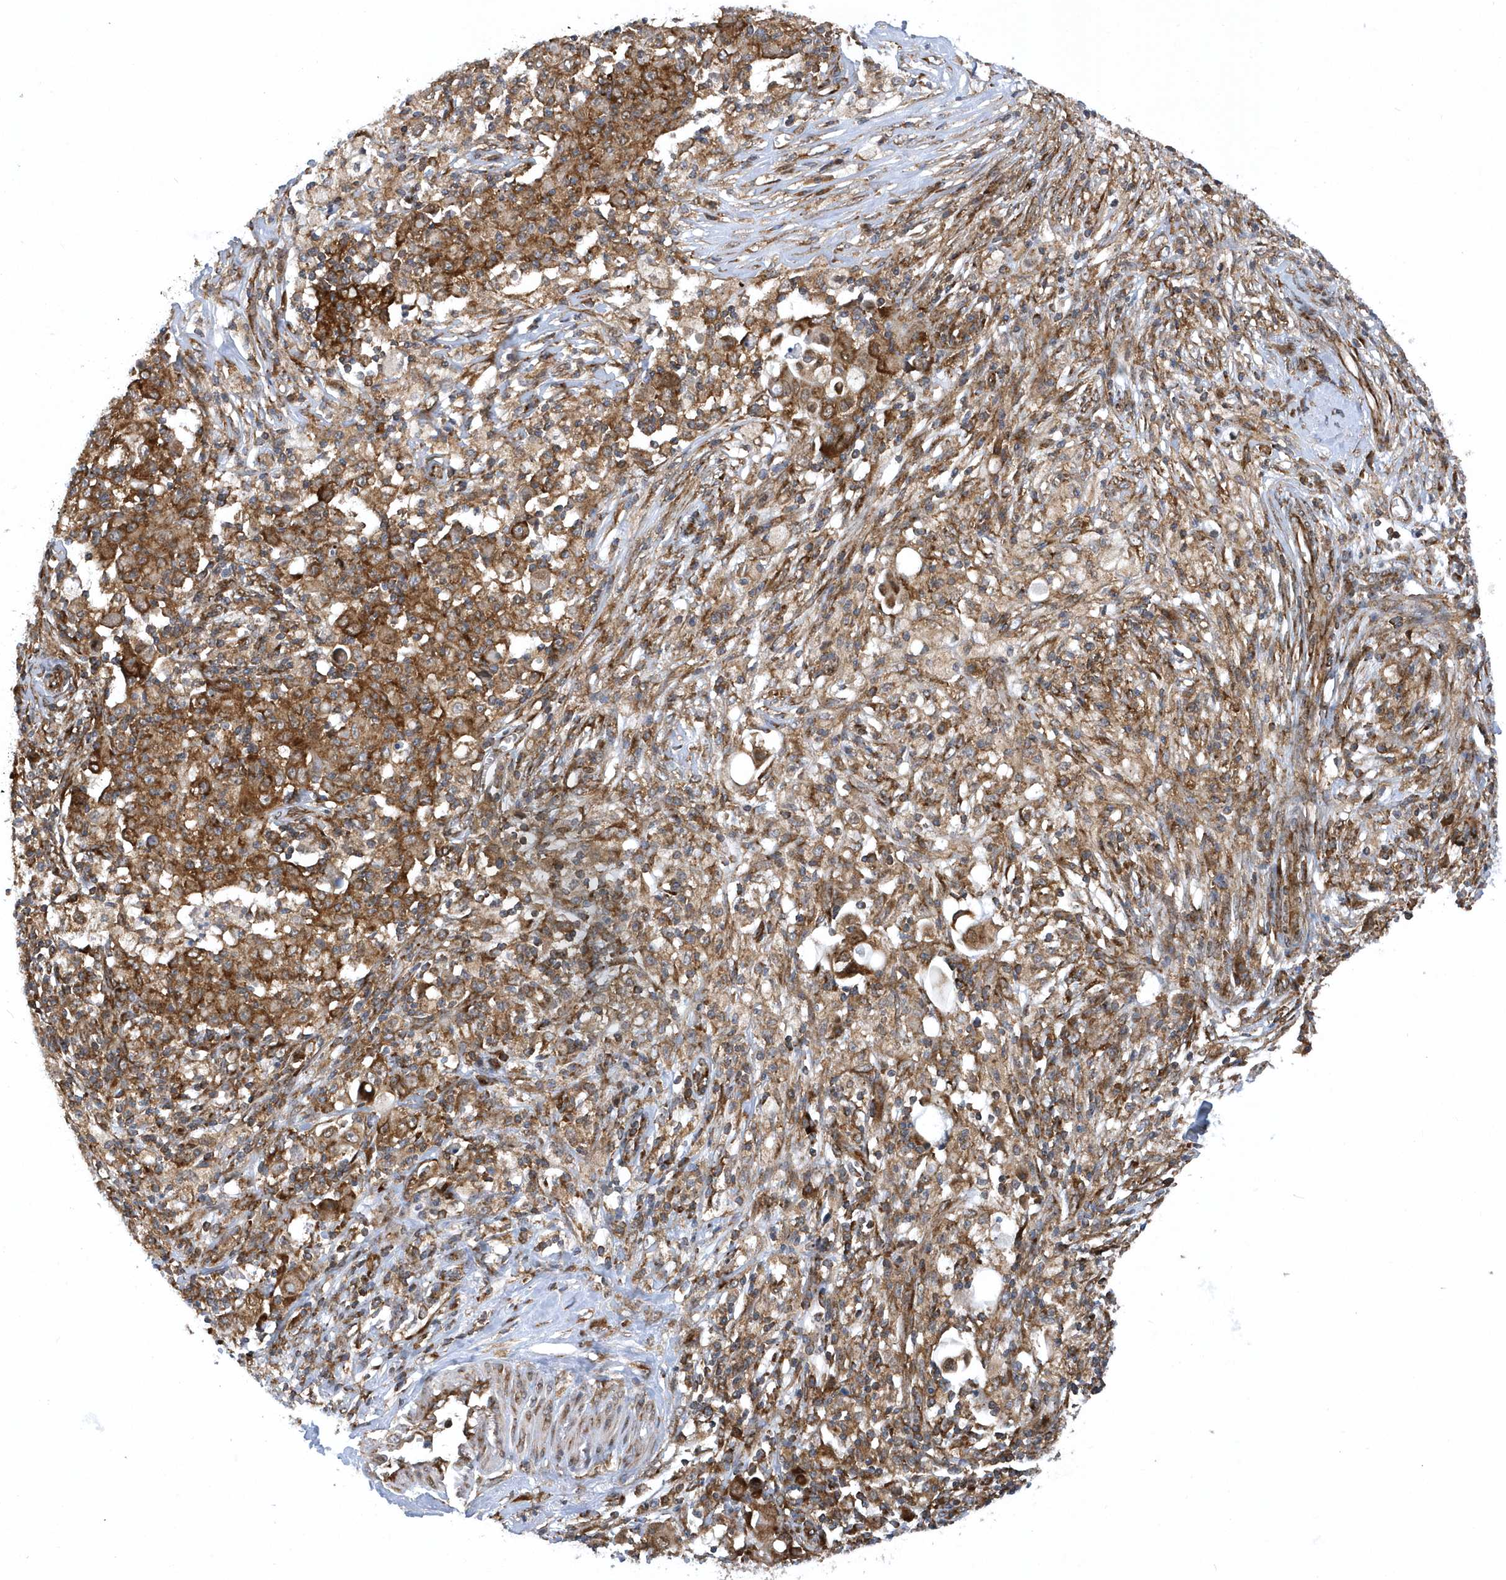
{"staining": {"intensity": "moderate", "quantity": ">75%", "location": "cytoplasmic/membranous"}, "tissue": "ovarian cancer", "cell_type": "Tumor cells", "image_type": "cancer", "snomed": [{"axis": "morphology", "description": "Carcinoma, endometroid"}, {"axis": "topography", "description": "Ovary"}], "caption": "IHC image of neoplastic tissue: ovarian cancer (endometroid carcinoma) stained using immunohistochemistry reveals medium levels of moderate protein expression localized specifically in the cytoplasmic/membranous of tumor cells, appearing as a cytoplasmic/membranous brown color.", "gene": "PHF1", "patient": {"sex": "female", "age": 42}}